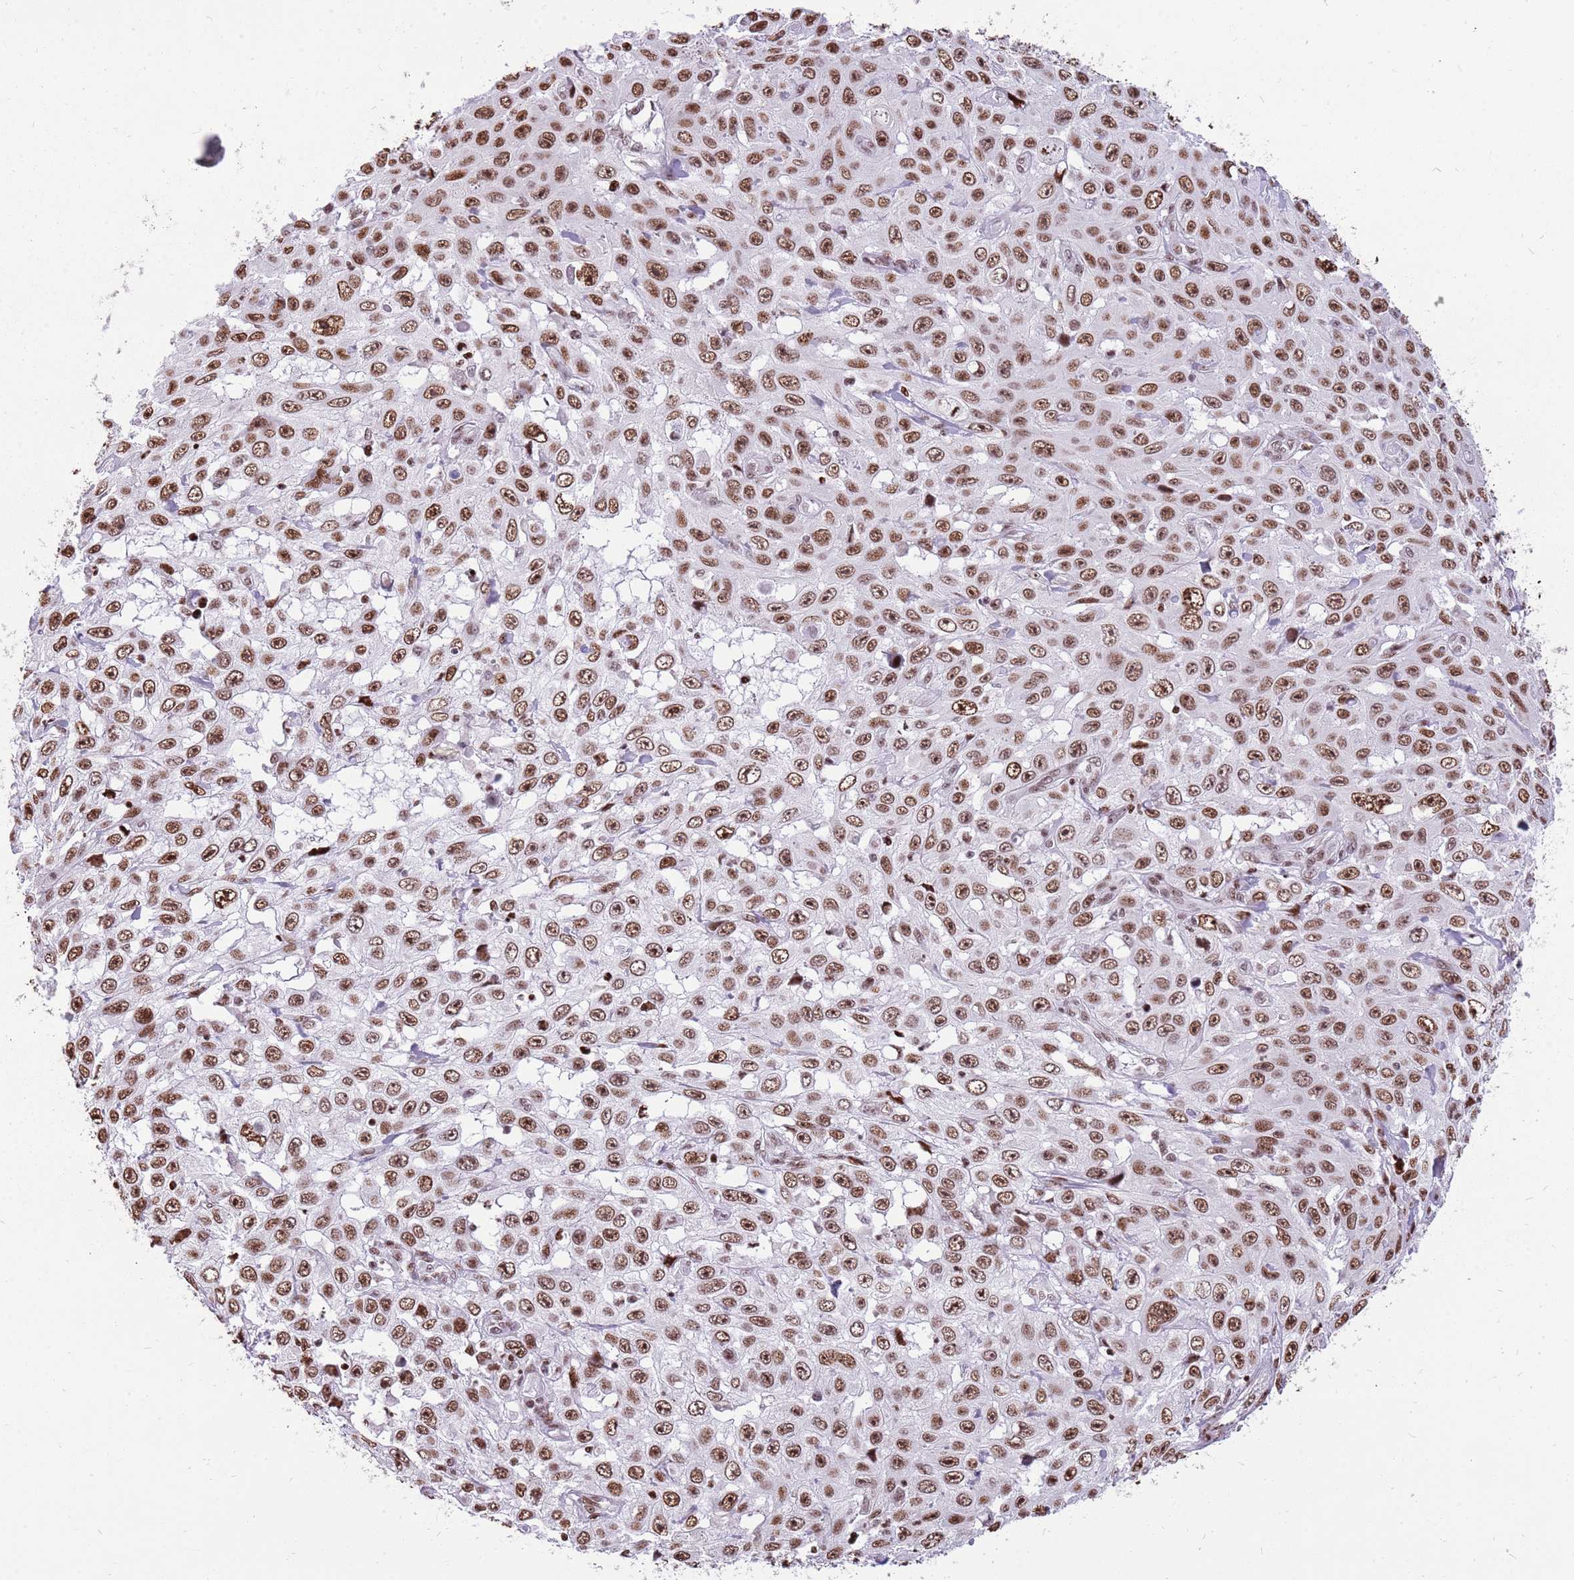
{"staining": {"intensity": "moderate", "quantity": ">75%", "location": "nuclear"}, "tissue": "skin cancer", "cell_type": "Tumor cells", "image_type": "cancer", "snomed": [{"axis": "morphology", "description": "Squamous cell carcinoma, NOS"}, {"axis": "topography", "description": "Skin"}], "caption": "Human squamous cell carcinoma (skin) stained for a protein (brown) demonstrates moderate nuclear positive positivity in approximately >75% of tumor cells.", "gene": "WASHC4", "patient": {"sex": "male", "age": 82}}